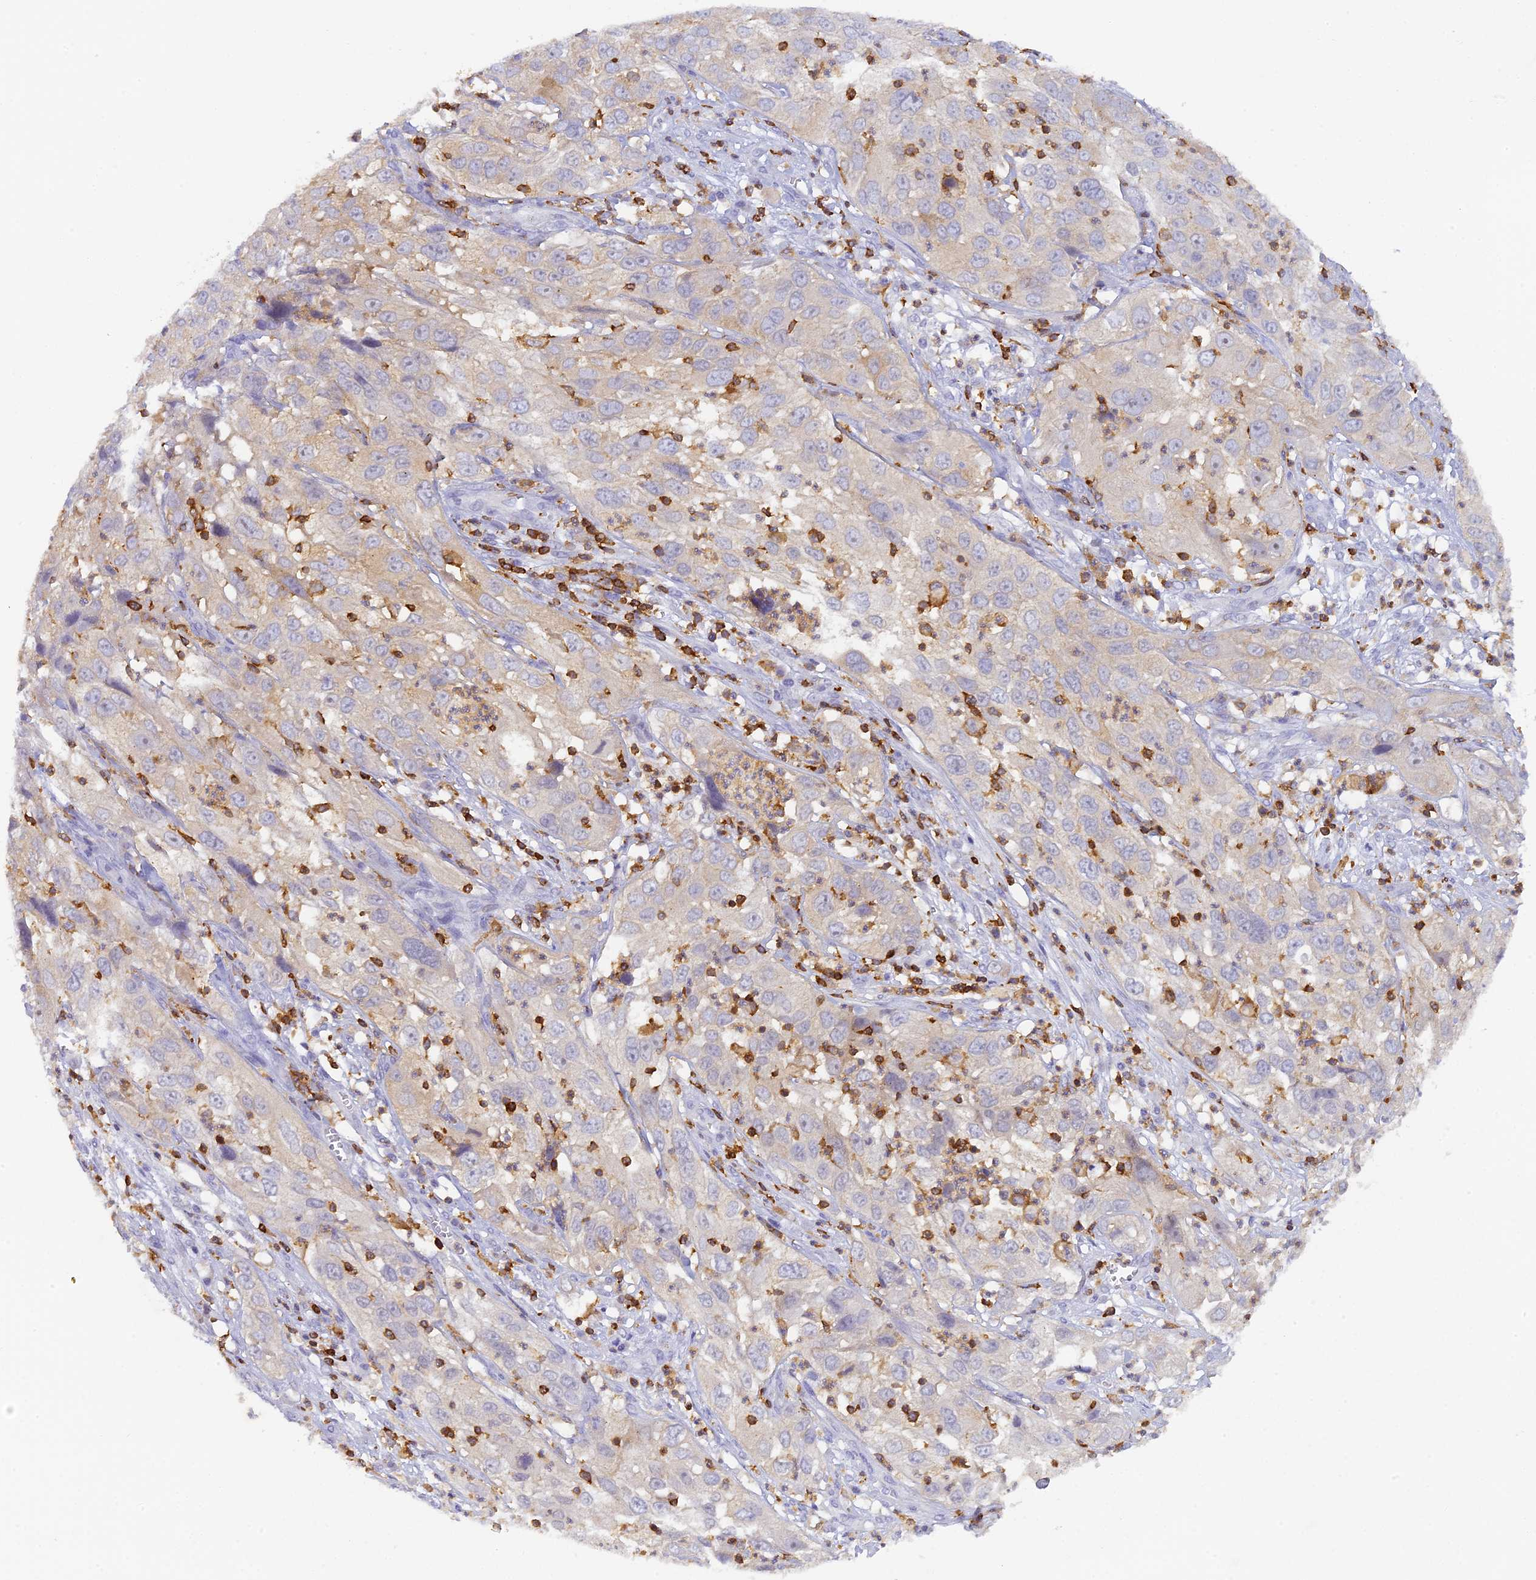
{"staining": {"intensity": "weak", "quantity": "<25%", "location": "cytoplasmic/membranous"}, "tissue": "cervical cancer", "cell_type": "Tumor cells", "image_type": "cancer", "snomed": [{"axis": "morphology", "description": "Squamous cell carcinoma, NOS"}, {"axis": "topography", "description": "Cervix"}], "caption": "Cervical cancer was stained to show a protein in brown. There is no significant positivity in tumor cells. (DAB (3,3'-diaminobenzidine) immunohistochemistry with hematoxylin counter stain).", "gene": "FYB1", "patient": {"sex": "female", "age": 32}}